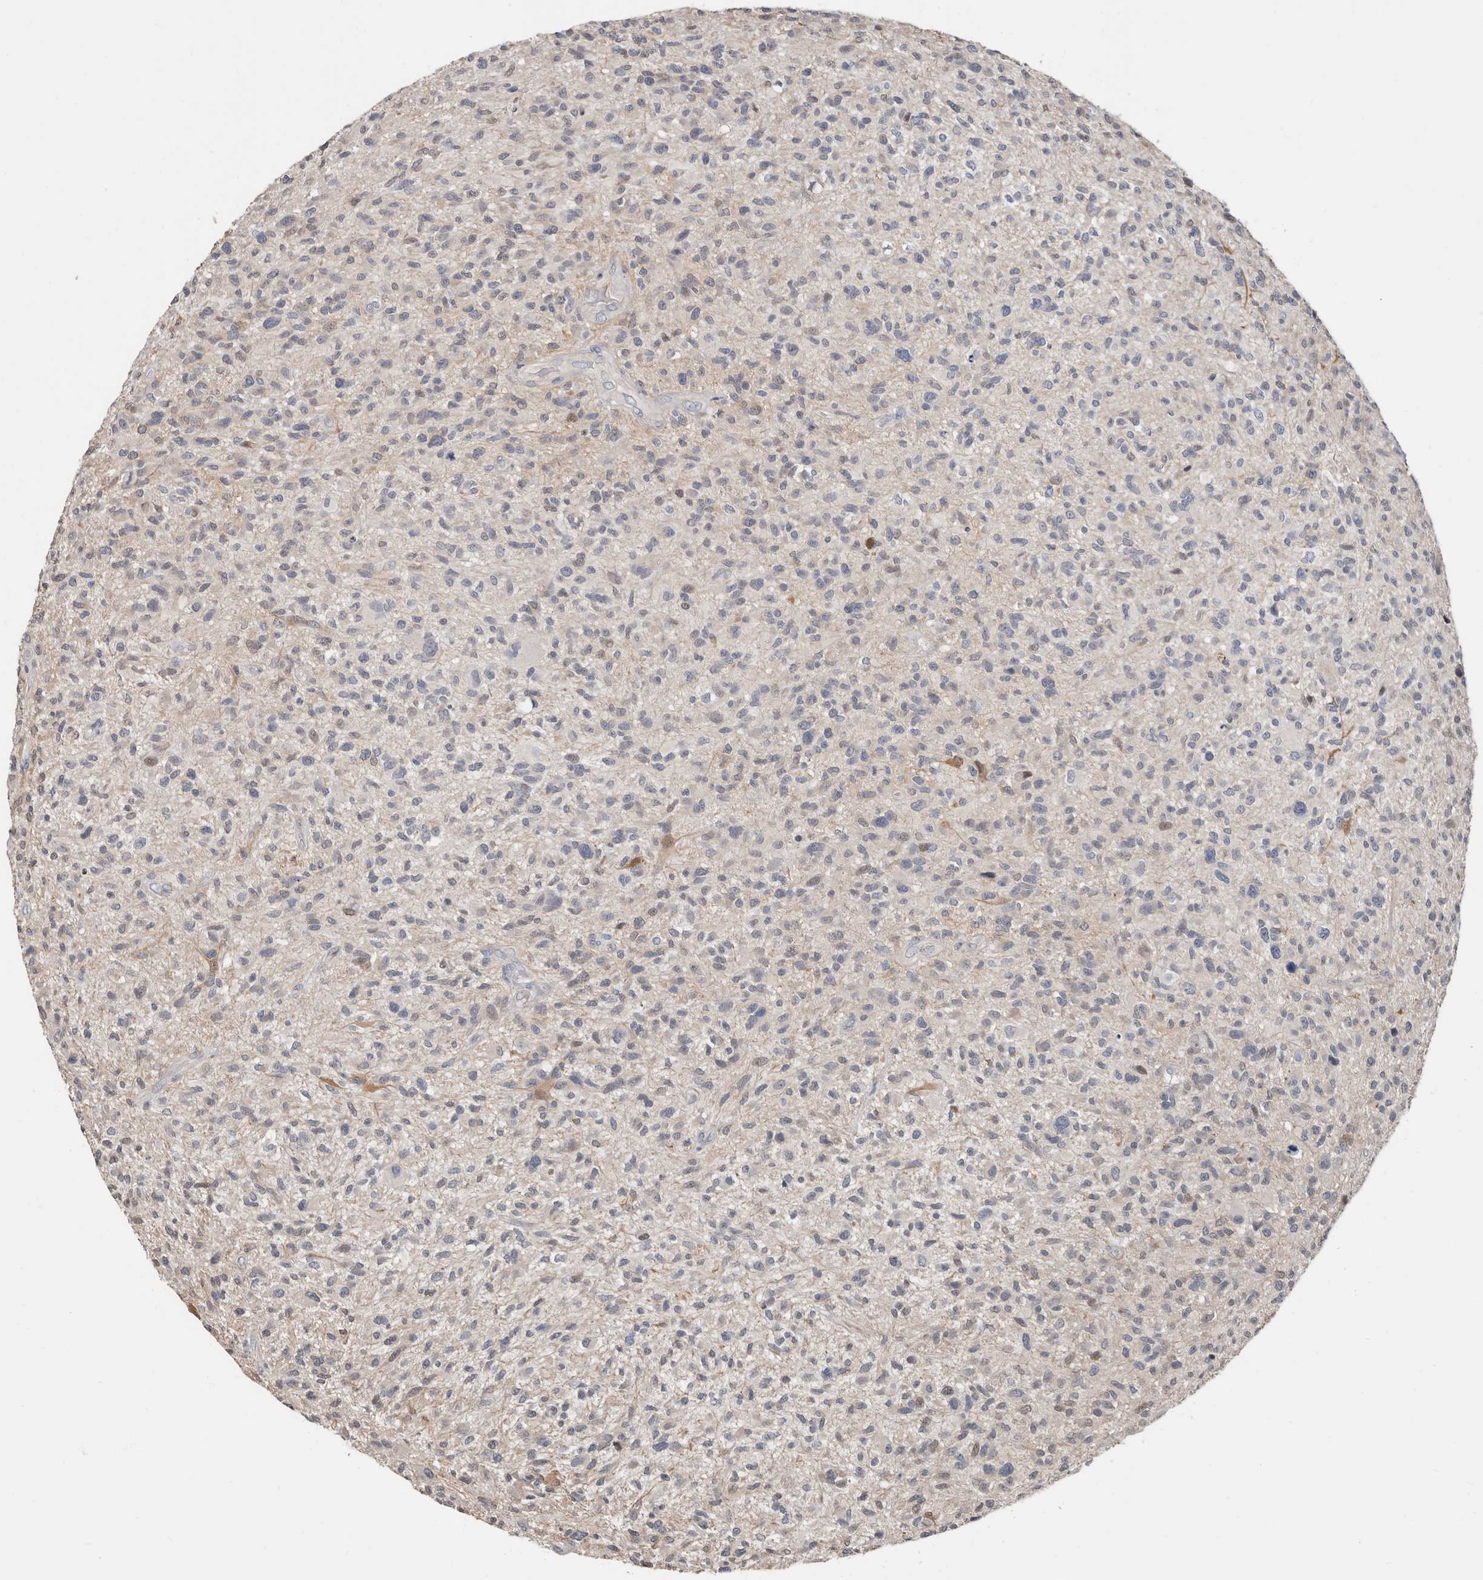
{"staining": {"intensity": "weak", "quantity": "<25%", "location": "cytoplasmic/membranous,nuclear"}, "tissue": "glioma", "cell_type": "Tumor cells", "image_type": "cancer", "snomed": [{"axis": "morphology", "description": "Glioma, malignant, High grade"}, {"axis": "topography", "description": "Brain"}], "caption": "Glioma was stained to show a protein in brown. There is no significant expression in tumor cells.", "gene": "ASRGL1", "patient": {"sex": "male", "age": 47}}